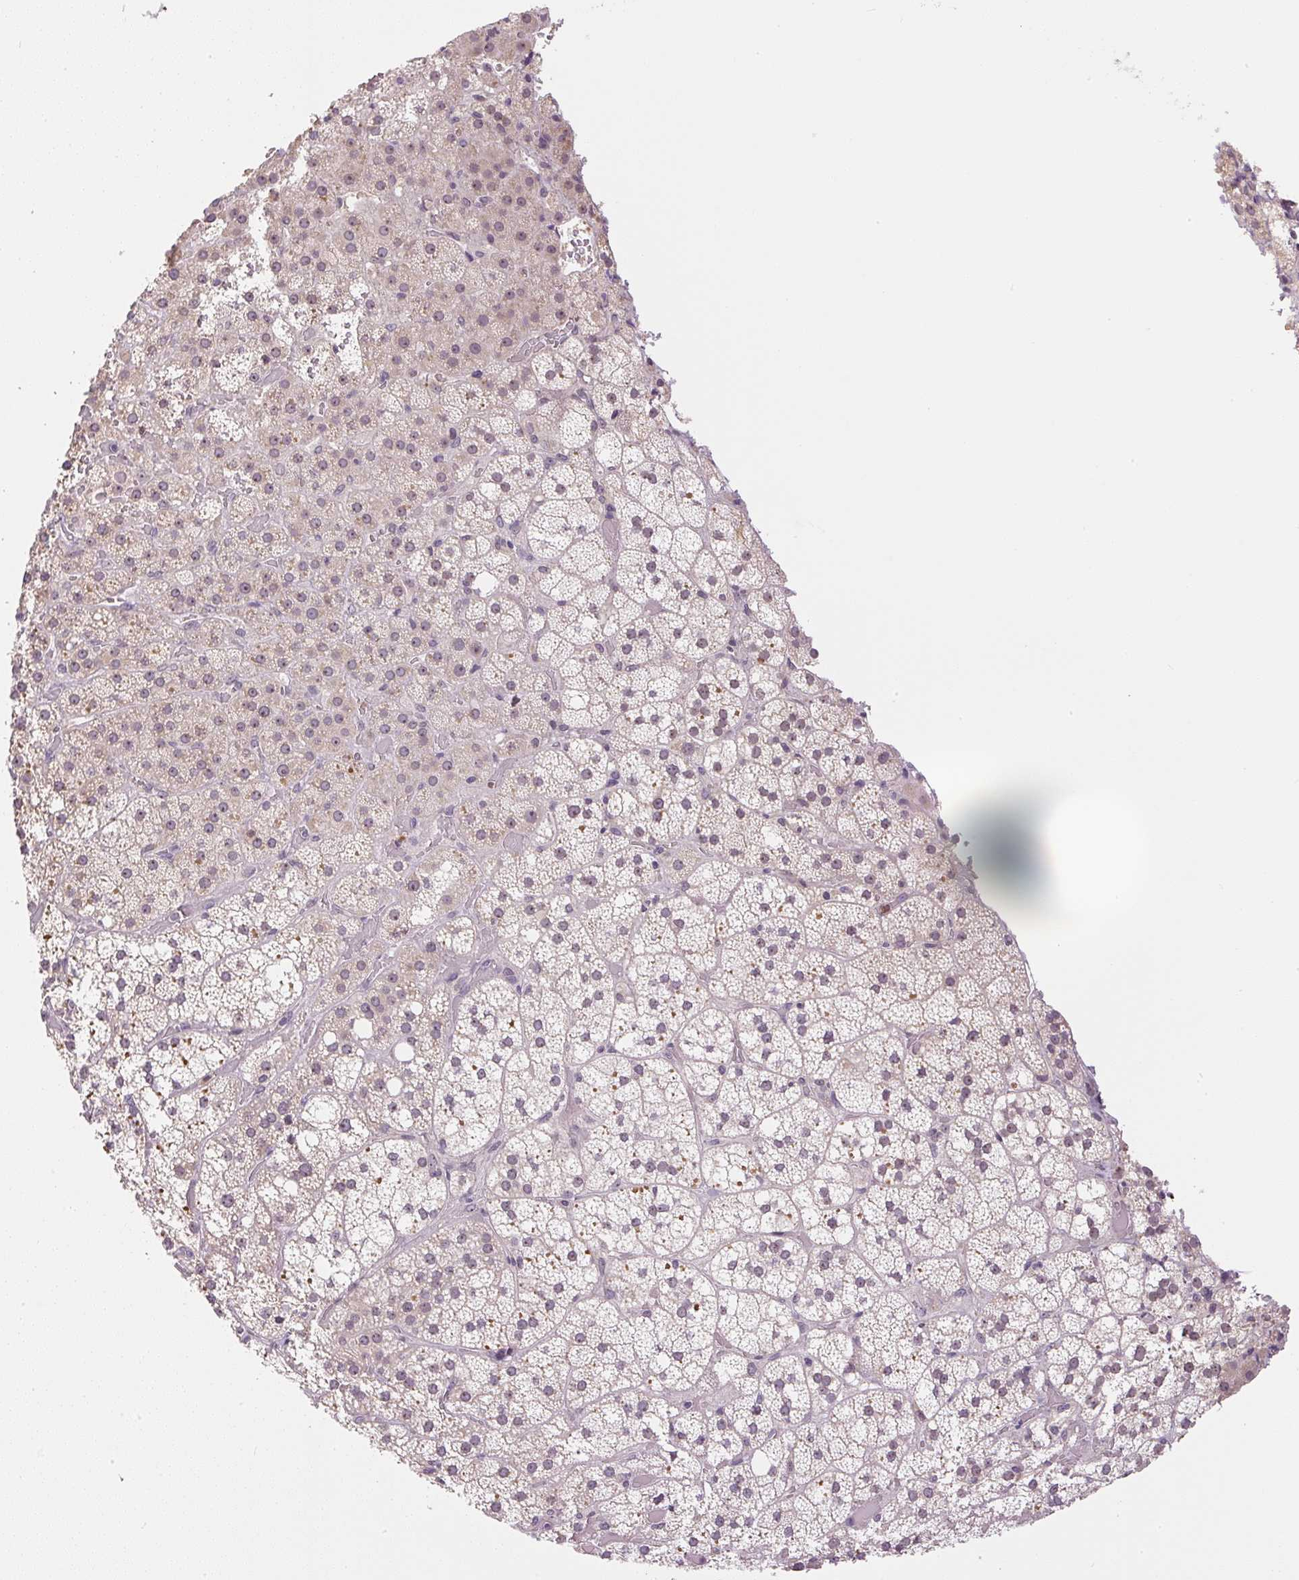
{"staining": {"intensity": "weak", "quantity": "25%-75%", "location": "nuclear"}, "tissue": "adrenal gland", "cell_type": "Glandular cells", "image_type": "normal", "snomed": [{"axis": "morphology", "description": "Normal tissue, NOS"}, {"axis": "topography", "description": "Adrenal gland"}], "caption": "Immunohistochemistry of unremarkable adrenal gland exhibits low levels of weak nuclear positivity in approximately 25%-75% of glandular cells.", "gene": "SGF29", "patient": {"sex": "male", "age": 53}}